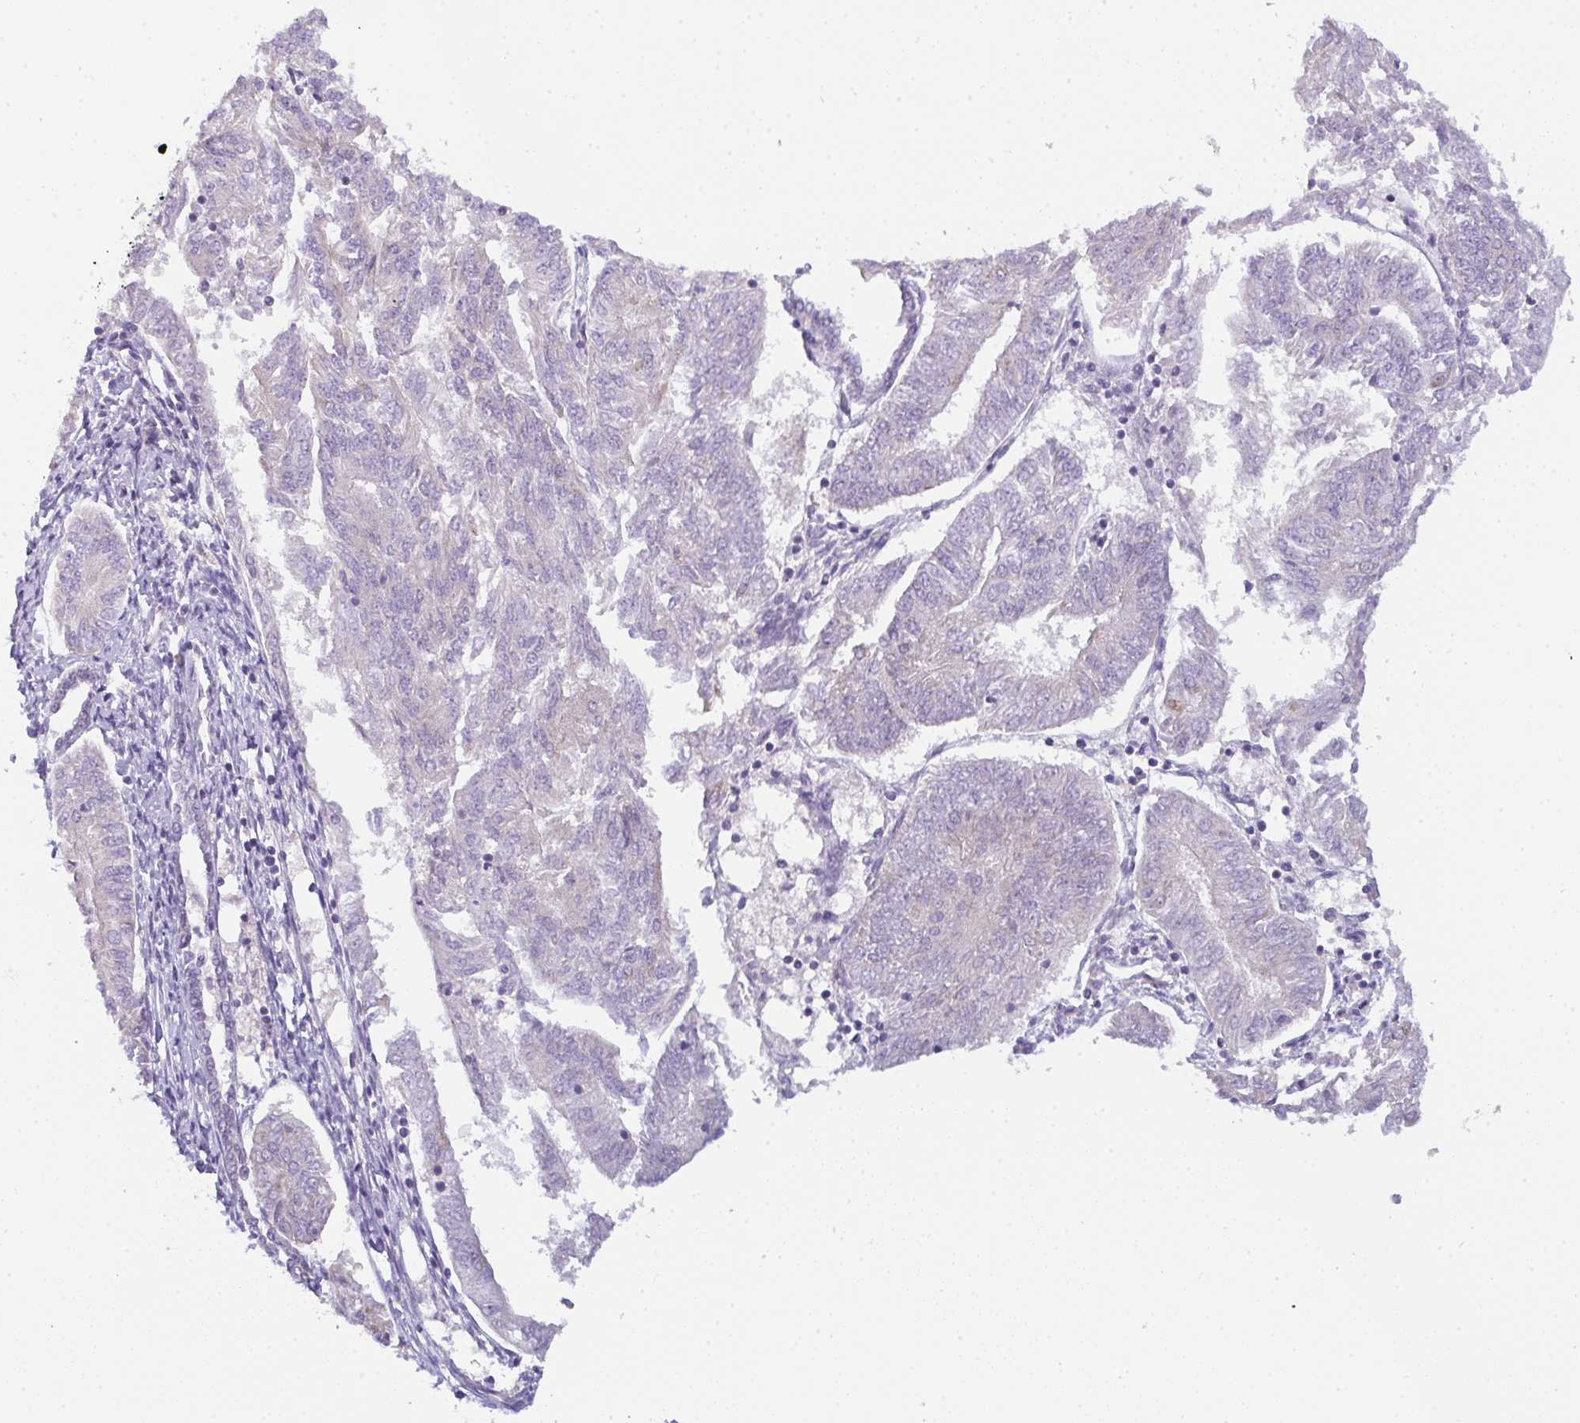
{"staining": {"intensity": "negative", "quantity": "none", "location": "none"}, "tissue": "endometrial cancer", "cell_type": "Tumor cells", "image_type": "cancer", "snomed": [{"axis": "morphology", "description": "Adenocarcinoma, NOS"}, {"axis": "topography", "description": "Endometrium"}], "caption": "There is no significant staining in tumor cells of adenocarcinoma (endometrial). (DAB (3,3'-diaminobenzidine) IHC visualized using brightfield microscopy, high magnification).", "gene": "FILIP1", "patient": {"sex": "female", "age": 58}}